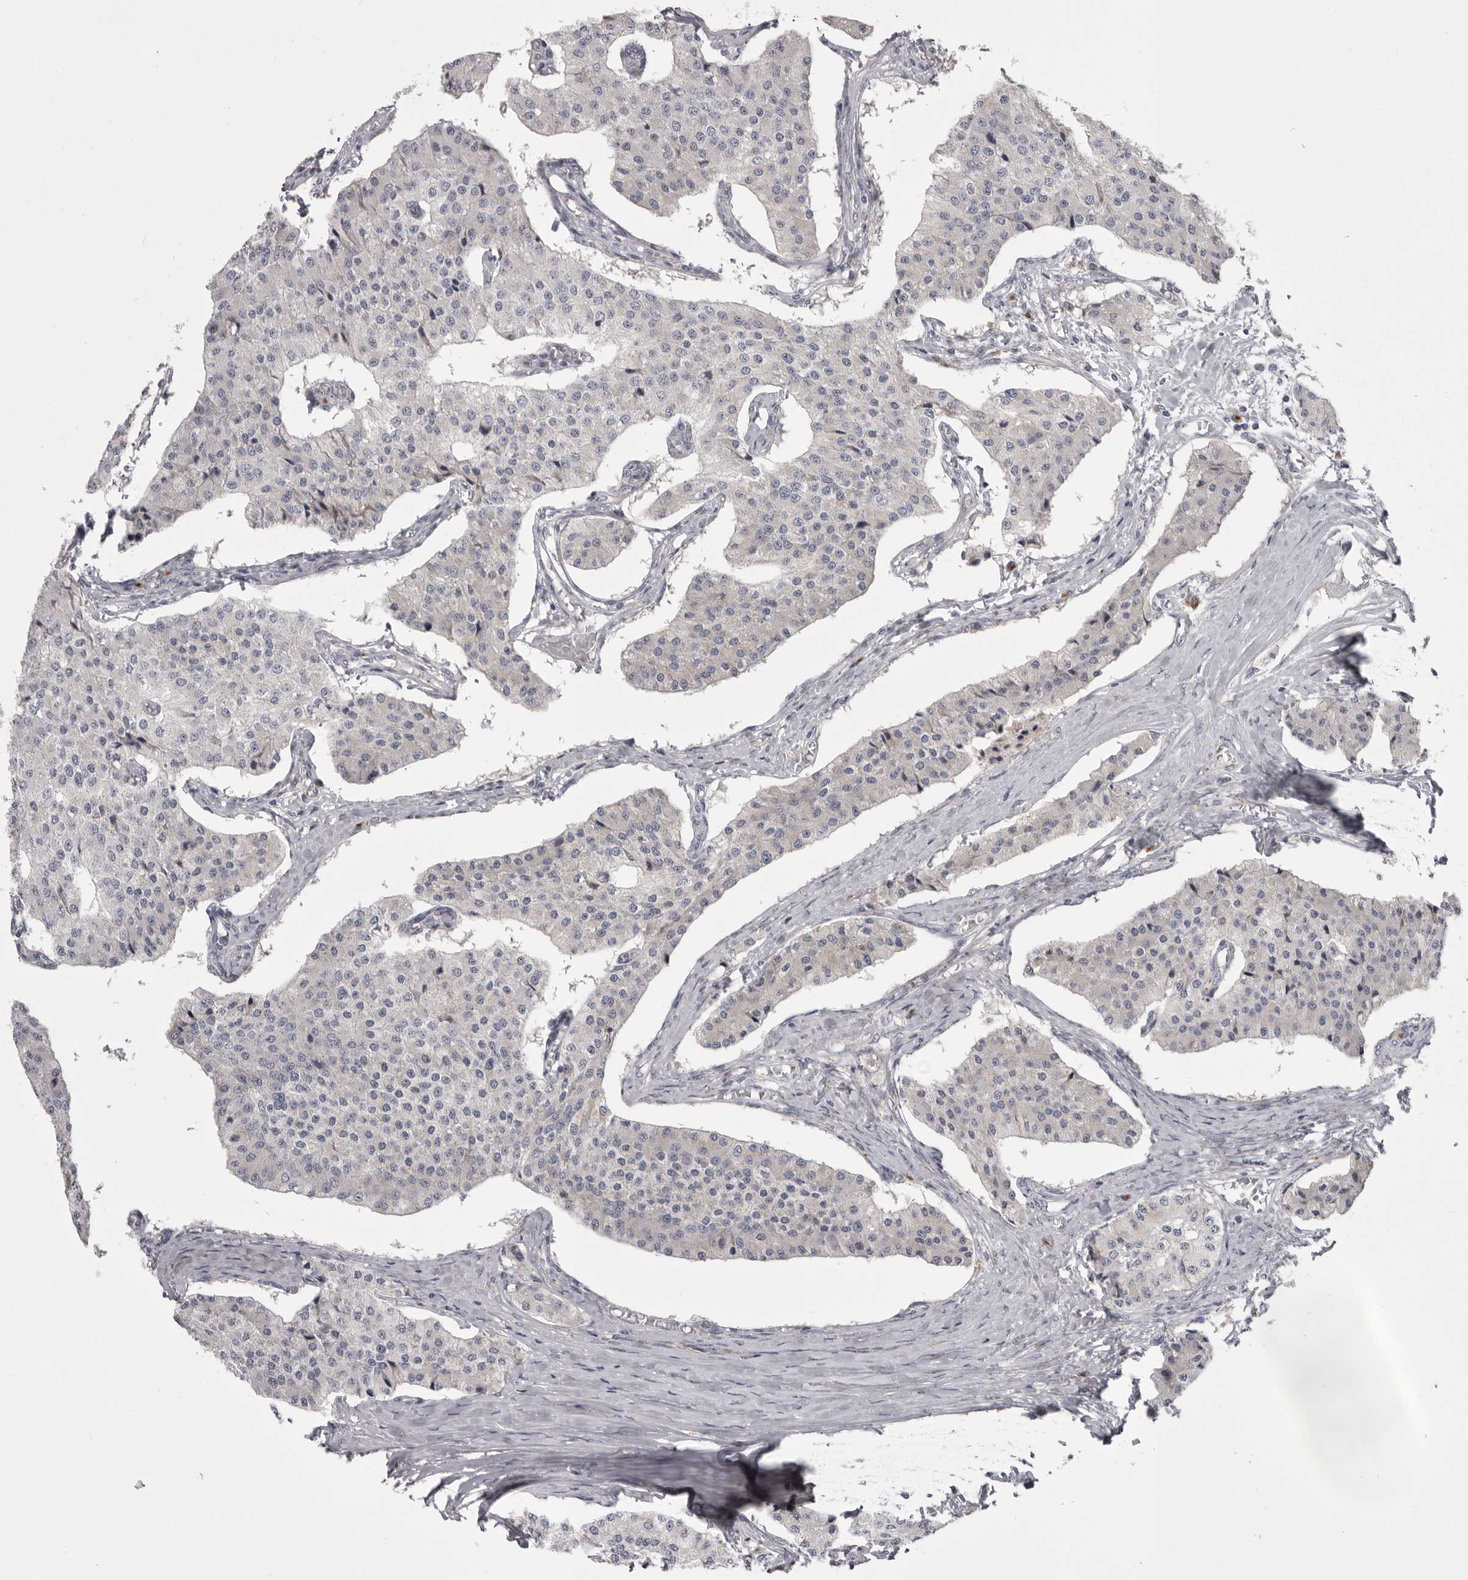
{"staining": {"intensity": "negative", "quantity": "none", "location": "none"}, "tissue": "carcinoid", "cell_type": "Tumor cells", "image_type": "cancer", "snomed": [{"axis": "morphology", "description": "Carcinoid, malignant, NOS"}, {"axis": "topography", "description": "Colon"}], "caption": "The immunohistochemistry micrograph has no significant expression in tumor cells of malignant carcinoid tissue.", "gene": "WDR47", "patient": {"sex": "female", "age": 52}}